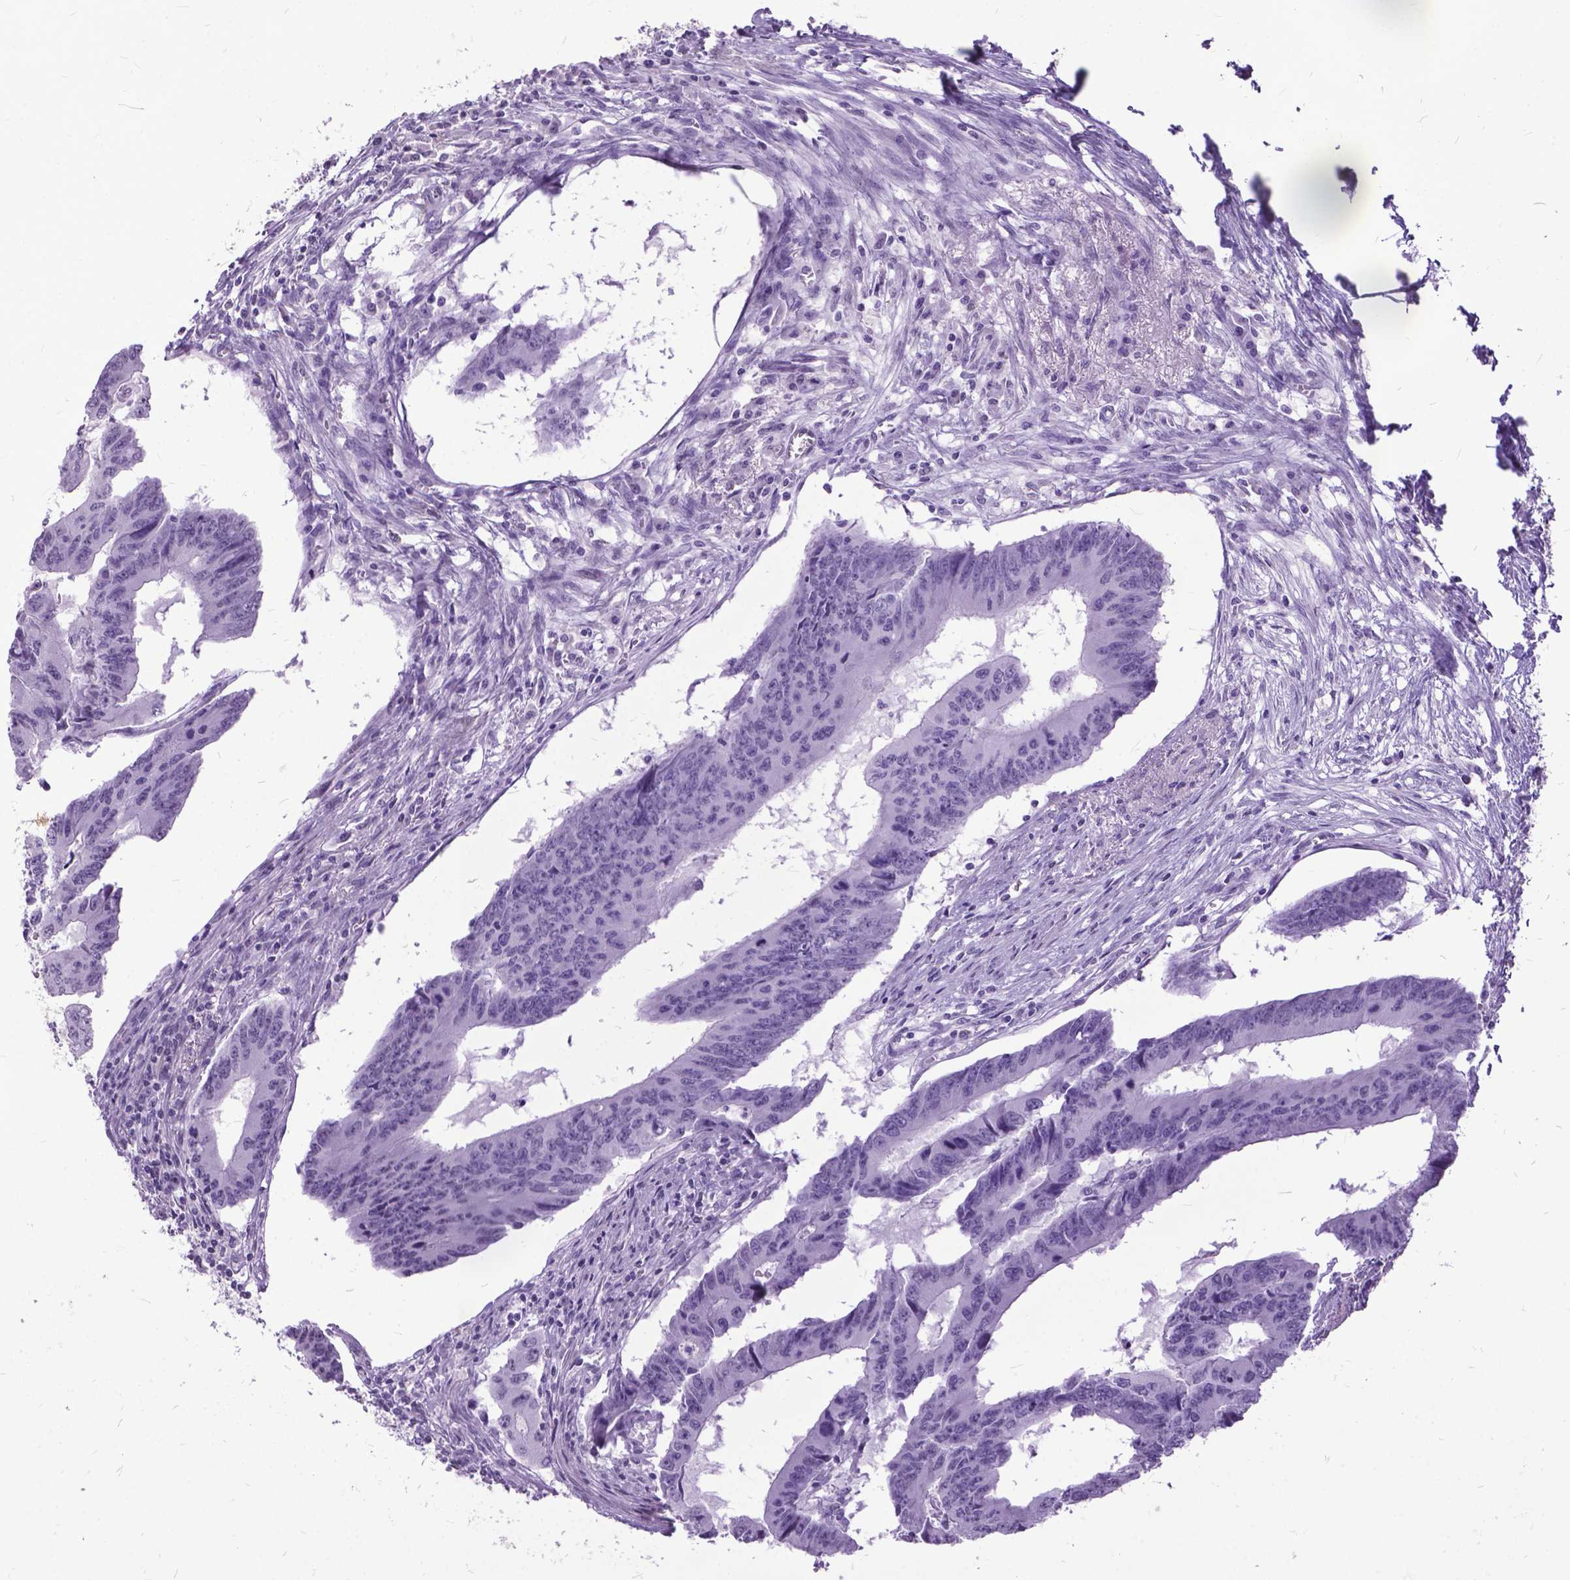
{"staining": {"intensity": "negative", "quantity": "none", "location": "none"}, "tissue": "colorectal cancer", "cell_type": "Tumor cells", "image_type": "cancer", "snomed": [{"axis": "morphology", "description": "Adenocarcinoma, NOS"}, {"axis": "topography", "description": "Colon"}], "caption": "Immunohistochemical staining of adenocarcinoma (colorectal) displays no significant staining in tumor cells. Nuclei are stained in blue.", "gene": "MARCHF10", "patient": {"sex": "male", "age": 53}}